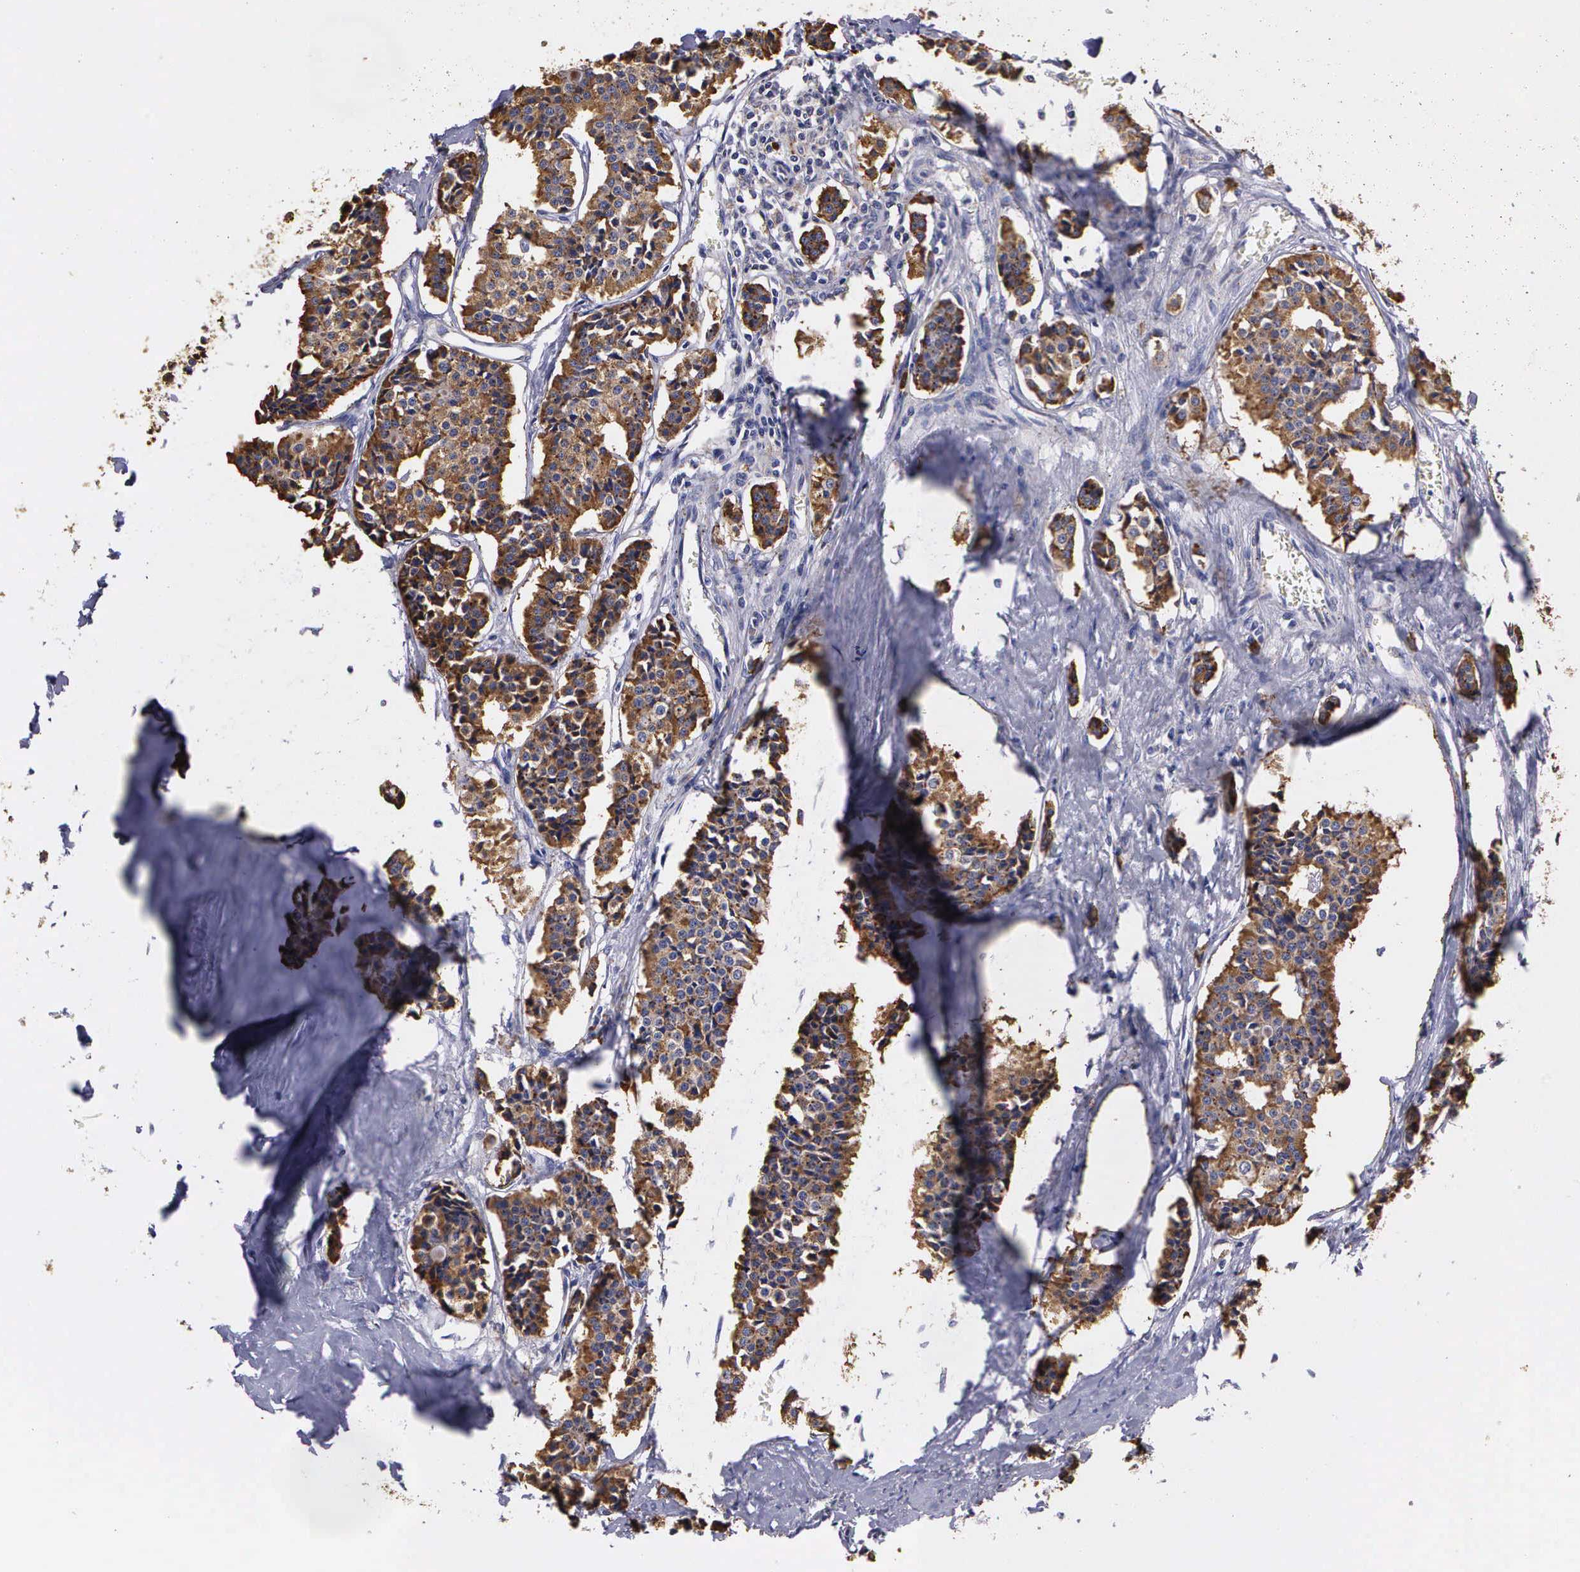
{"staining": {"intensity": "moderate", "quantity": ">75%", "location": "cytoplasmic/membranous"}, "tissue": "carcinoid", "cell_type": "Tumor cells", "image_type": "cancer", "snomed": [{"axis": "morphology", "description": "Carcinoid, malignant, NOS"}, {"axis": "topography", "description": "Small intestine"}], "caption": "About >75% of tumor cells in human carcinoid demonstrate moderate cytoplasmic/membranous protein positivity as visualized by brown immunohistochemical staining.", "gene": "CRELD2", "patient": {"sex": "male", "age": 63}}